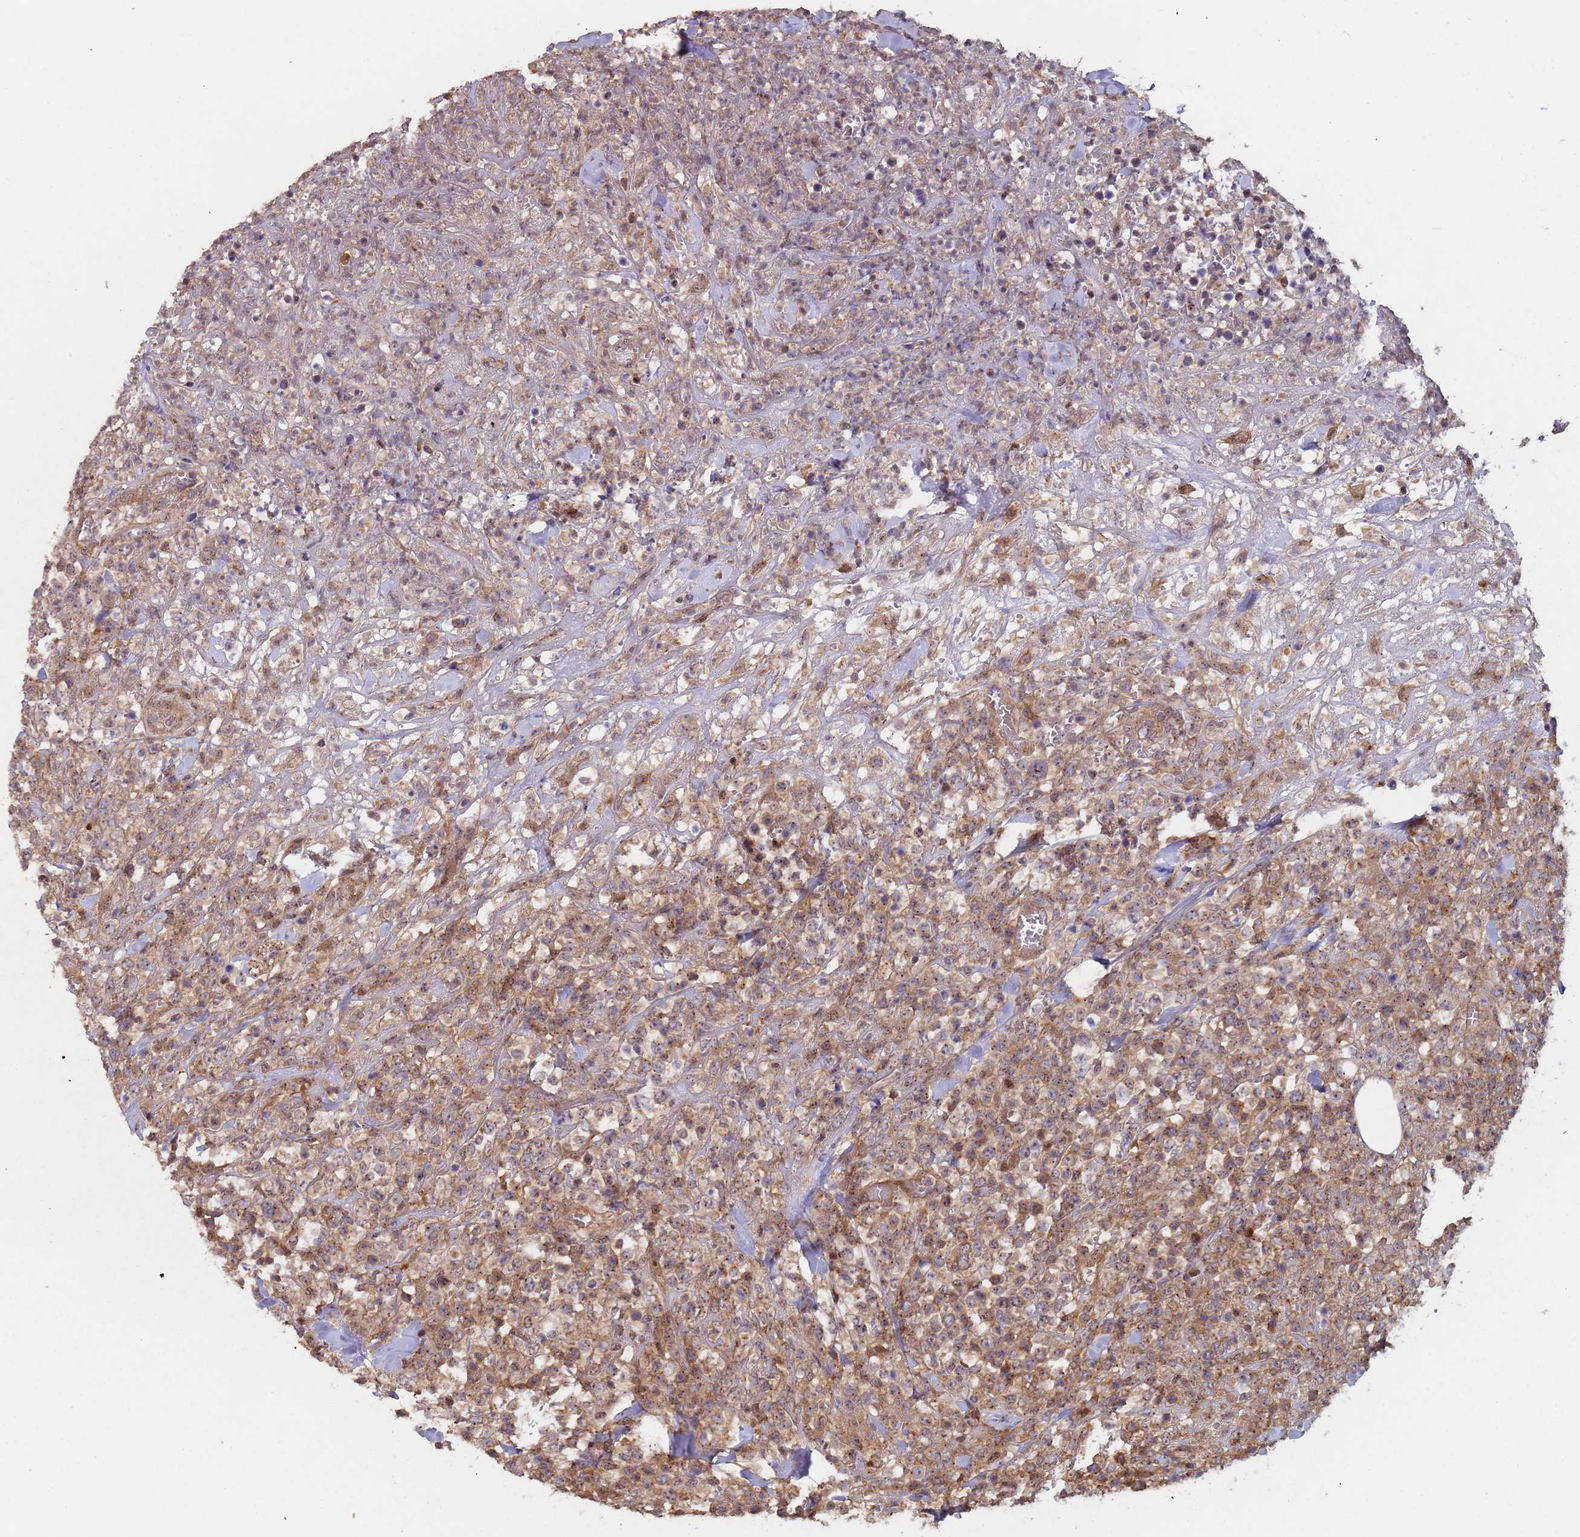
{"staining": {"intensity": "moderate", "quantity": ">75%", "location": "cytoplasmic/membranous"}, "tissue": "lymphoma", "cell_type": "Tumor cells", "image_type": "cancer", "snomed": [{"axis": "morphology", "description": "Malignant lymphoma, non-Hodgkin's type, High grade"}, {"axis": "topography", "description": "Colon"}], "caption": "High-magnification brightfield microscopy of lymphoma stained with DAB (brown) and counterstained with hematoxylin (blue). tumor cells exhibit moderate cytoplasmic/membranous positivity is appreciated in approximately>75% of cells. (IHC, brightfield microscopy, high magnification).", "gene": "KANSL1L", "patient": {"sex": "female", "age": 53}}